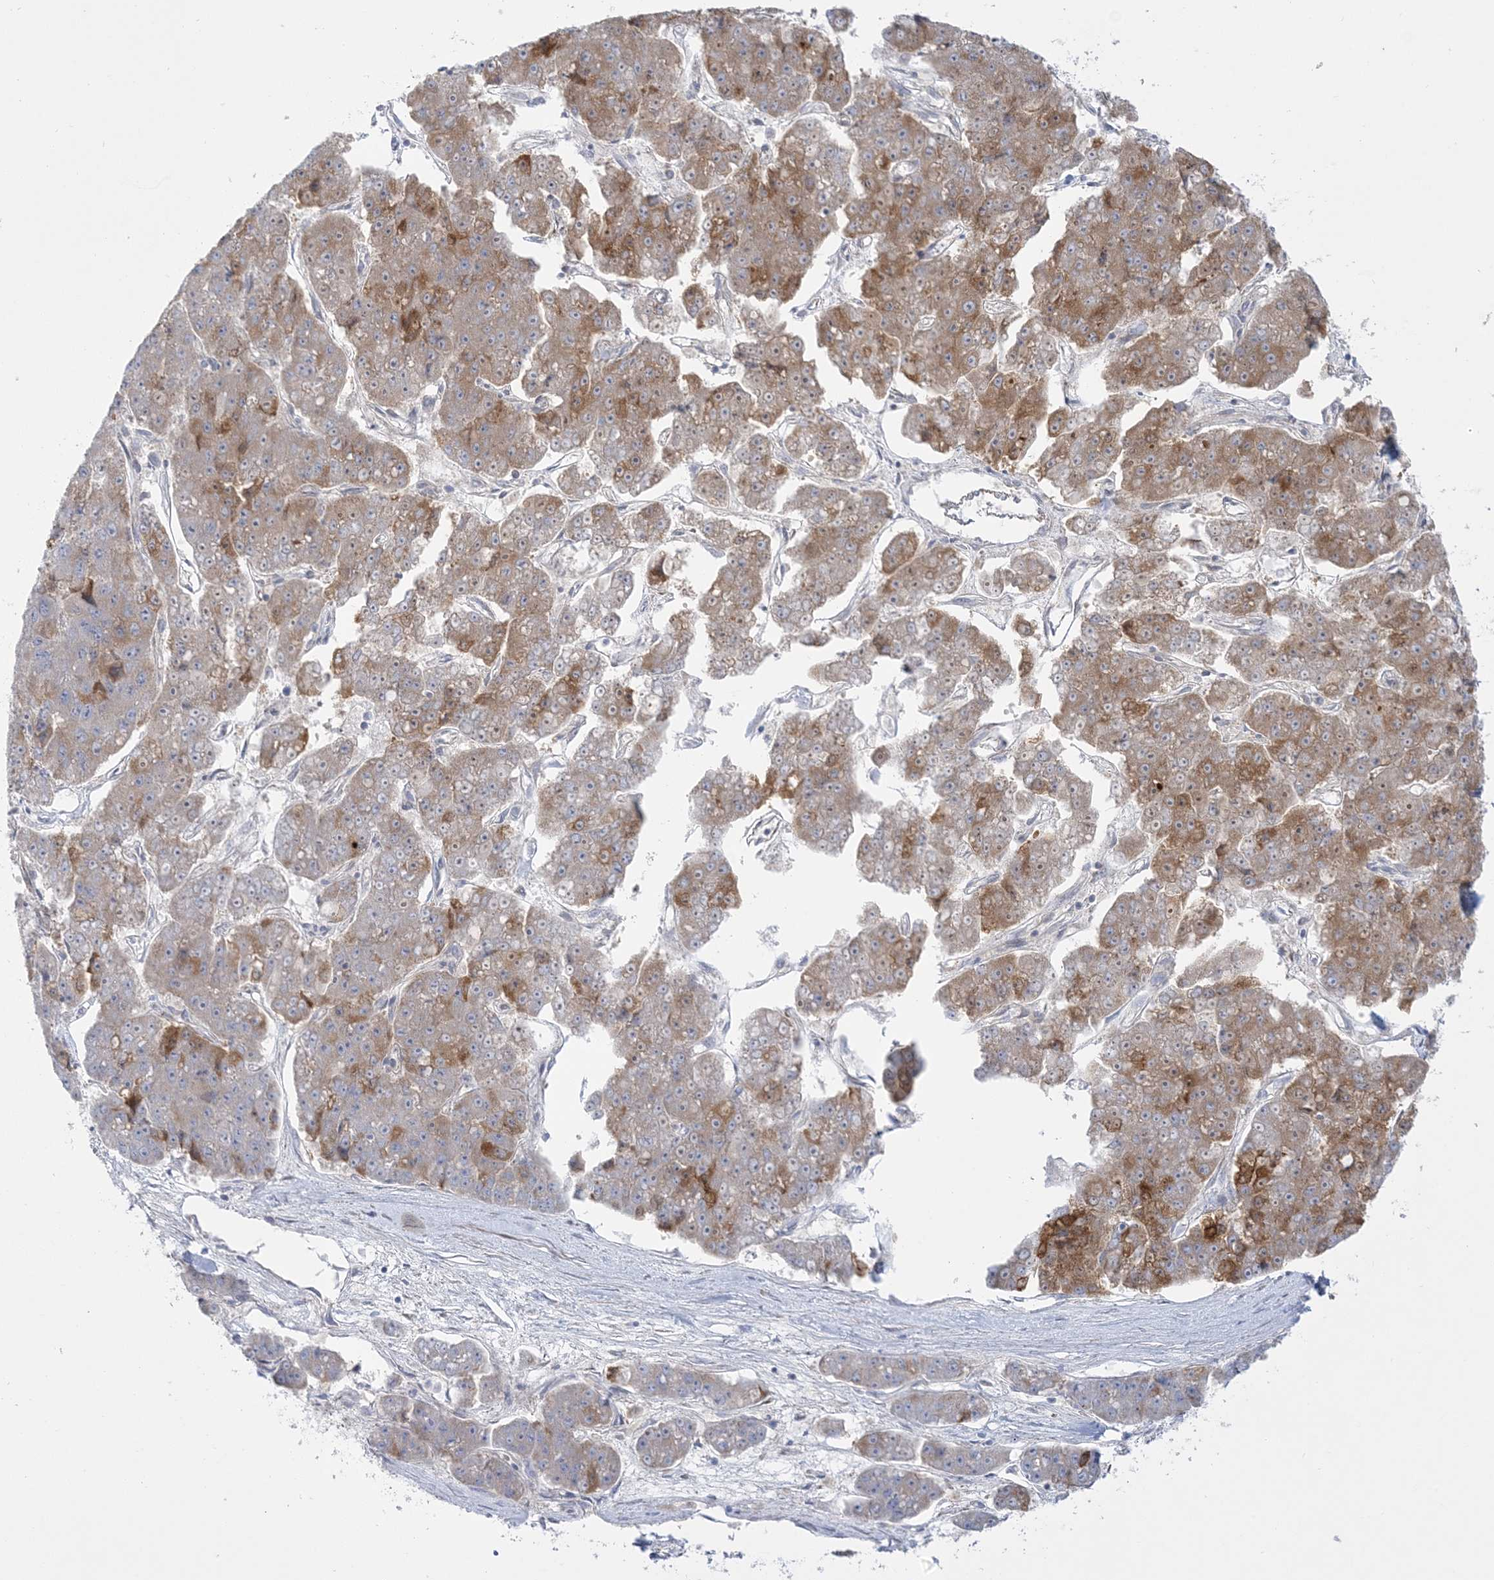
{"staining": {"intensity": "moderate", "quantity": ">75%", "location": "cytoplasmic/membranous"}, "tissue": "pancreatic cancer", "cell_type": "Tumor cells", "image_type": "cancer", "snomed": [{"axis": "morphology", "description": "Adenocarcinoma, NOS"}, {"axis": "topography", "description": "Pancreas"}], "caption": "The photomicrograph demonstrates staining of pancreatic cancer (adenocarcinoma), revealing moderate cytoplasmic/membranous protein positivity (brown color) within tumor cells.", "gene": "TBC1D14", "patient": {"sex": "male", "age": 50}}